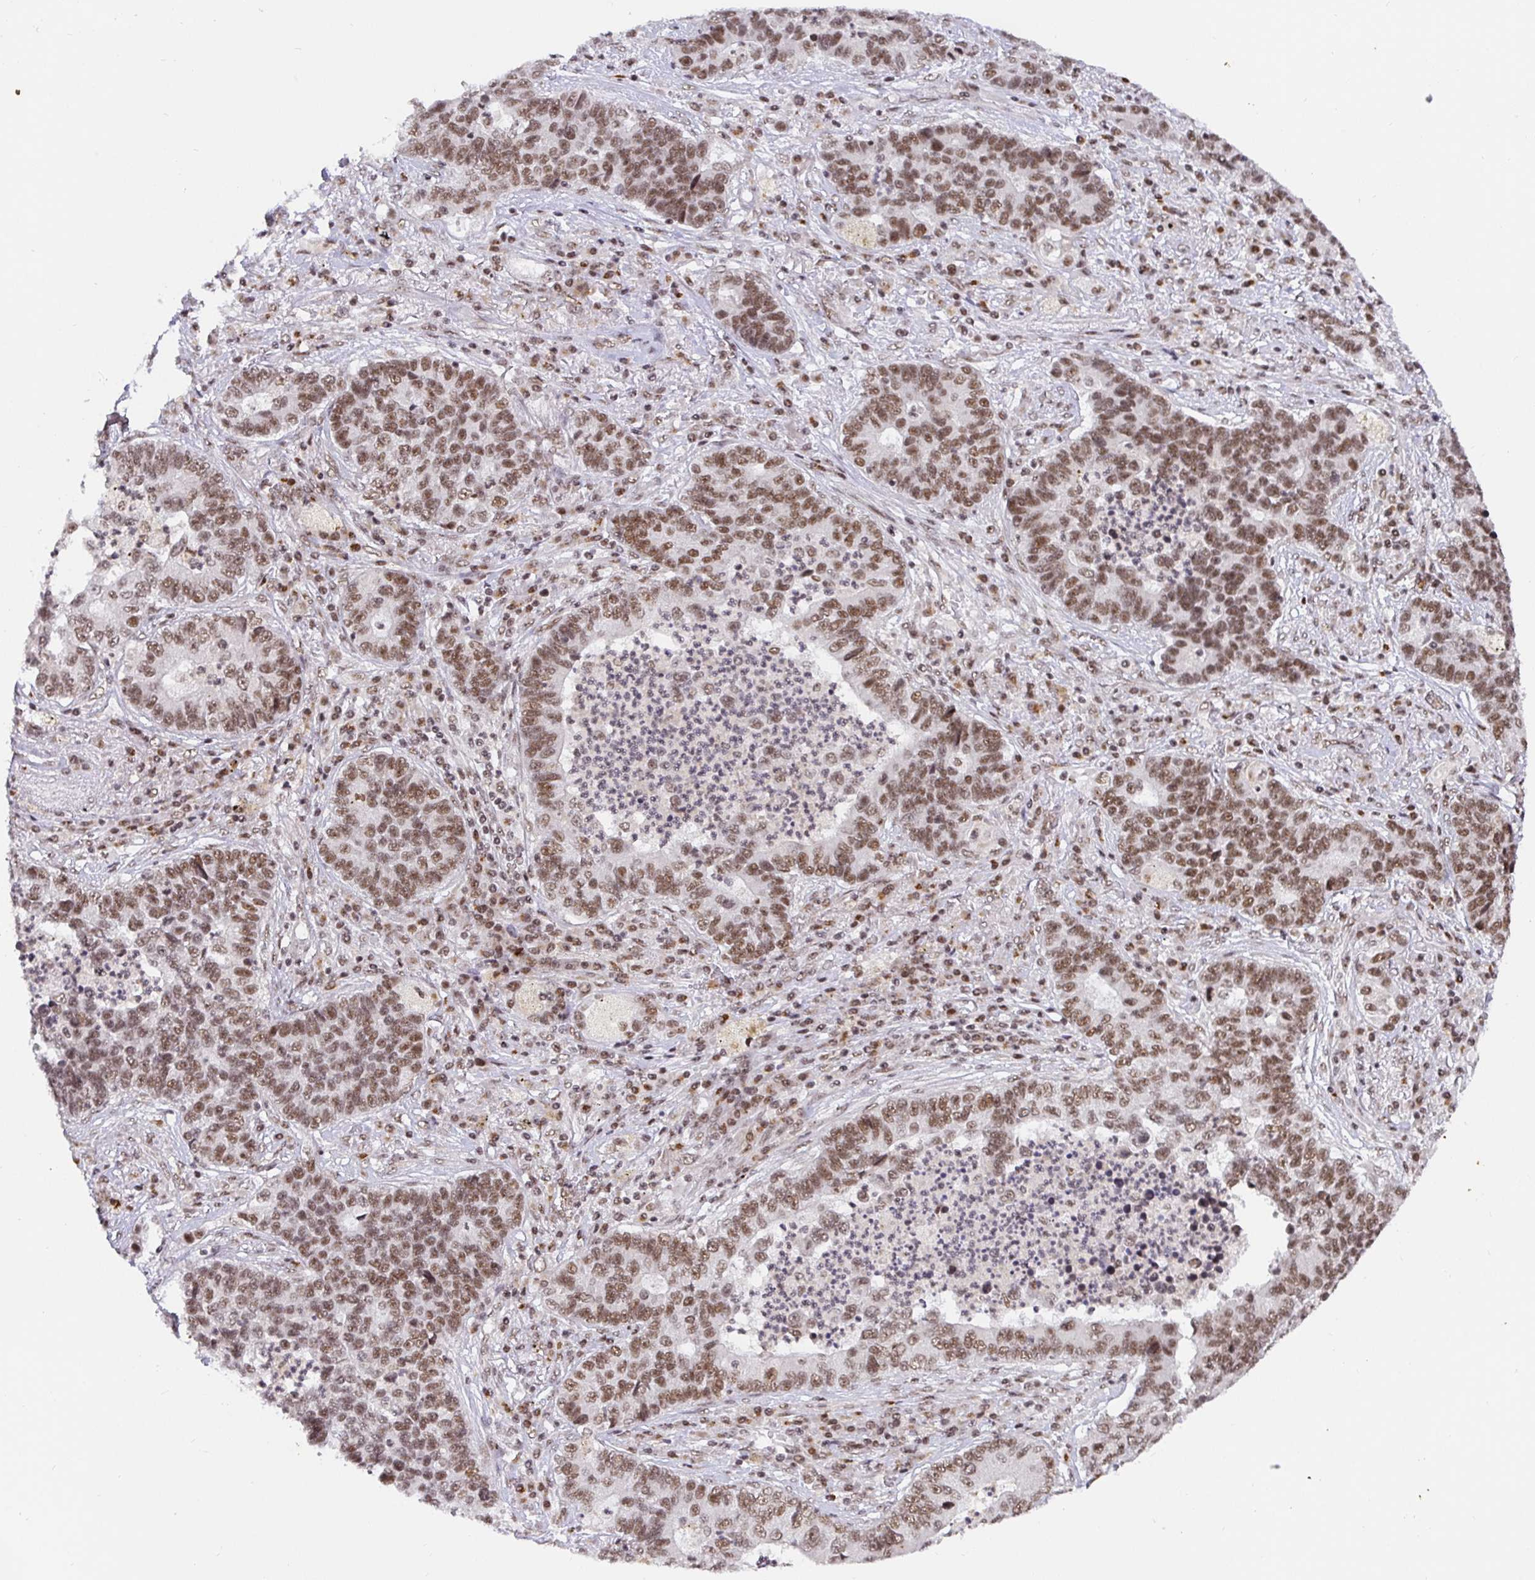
{"staining": {"intensity": "moderate", "quantity": ">75%", "location": "nuclear"}, "tissue": "lung cancer", "cell_type": "Tumor cells", "image_type": "cancer", "snomed": [{"axis": "morphology", "description": "Adenocarcinoma, NOS"}, {"axis": "topography", "description": "Lung"}], "caption": "The photomicrograph exhibits a brown stain indicating the presence of a protein in the nuclear of tumor cells in lung cancer. The protein of interest is stained brown, and the nuclei are stained in blue (DAB IHC with brightfield microscopy, high magnification).", "gene": "USF1", "patient": {"sex": "female", "age": 57}}